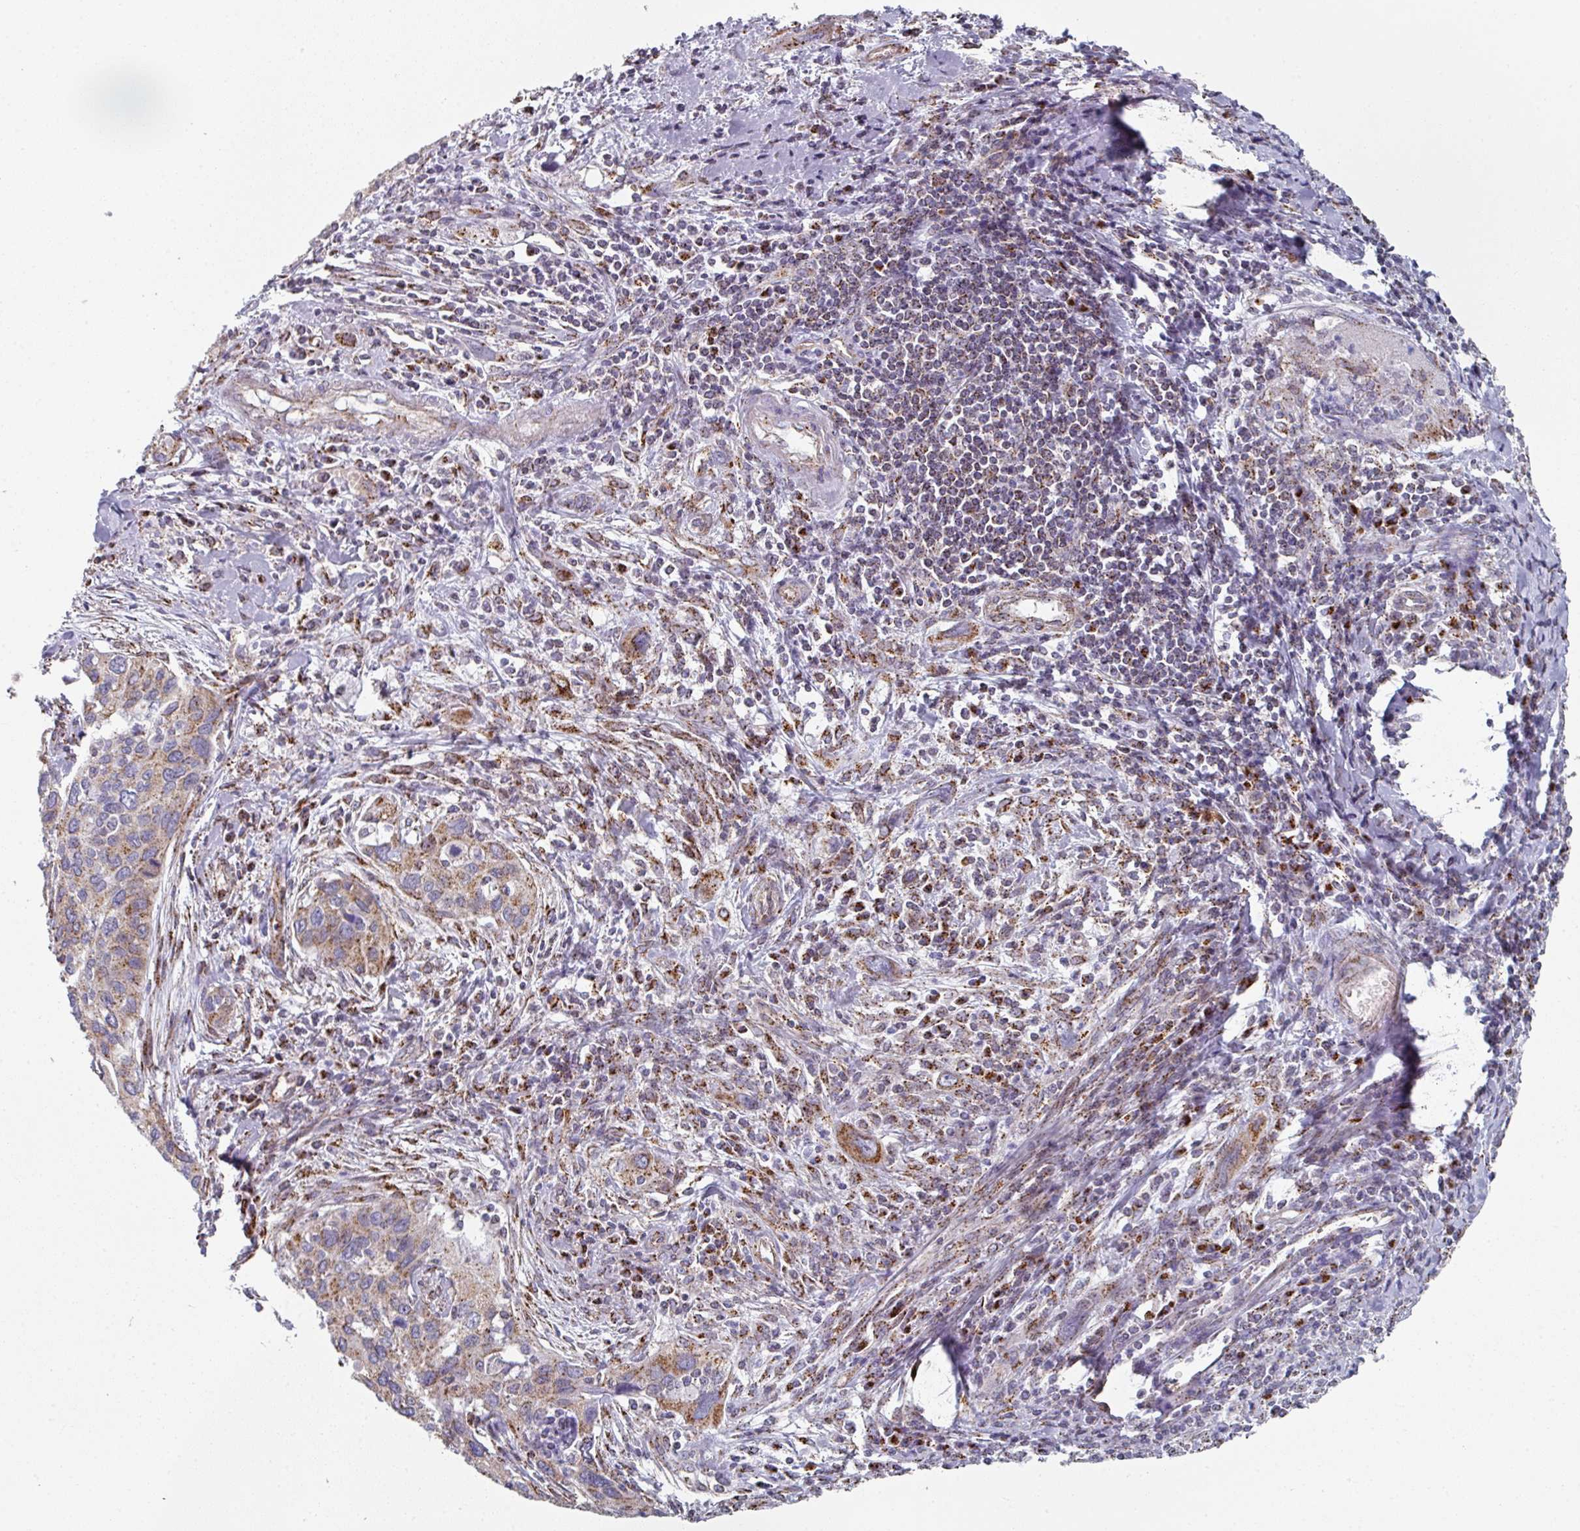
{"staining": {"intensity": "moderate", "quantity": ">75%", "location": "cytoplasmic/membranous"}, "tissue": "cervical cancer", "cell_type": "Tumor cells", "image_type": "cancer", "snomed": [{"axis": "morphology", "description": "Squamous cell carcinoma, NOS"}, {"axis": "topography", "description": "Cervix"}], "caption": "Moderate cytoplasmic/membranous staining for a protein is present in approximately >75% of tumor cells of squamous cell carcinoma (cervical) using immunohistochemistry (IHC).", "gene": "CCDC85B", "patient": {"sex": "female", "age": 55}}